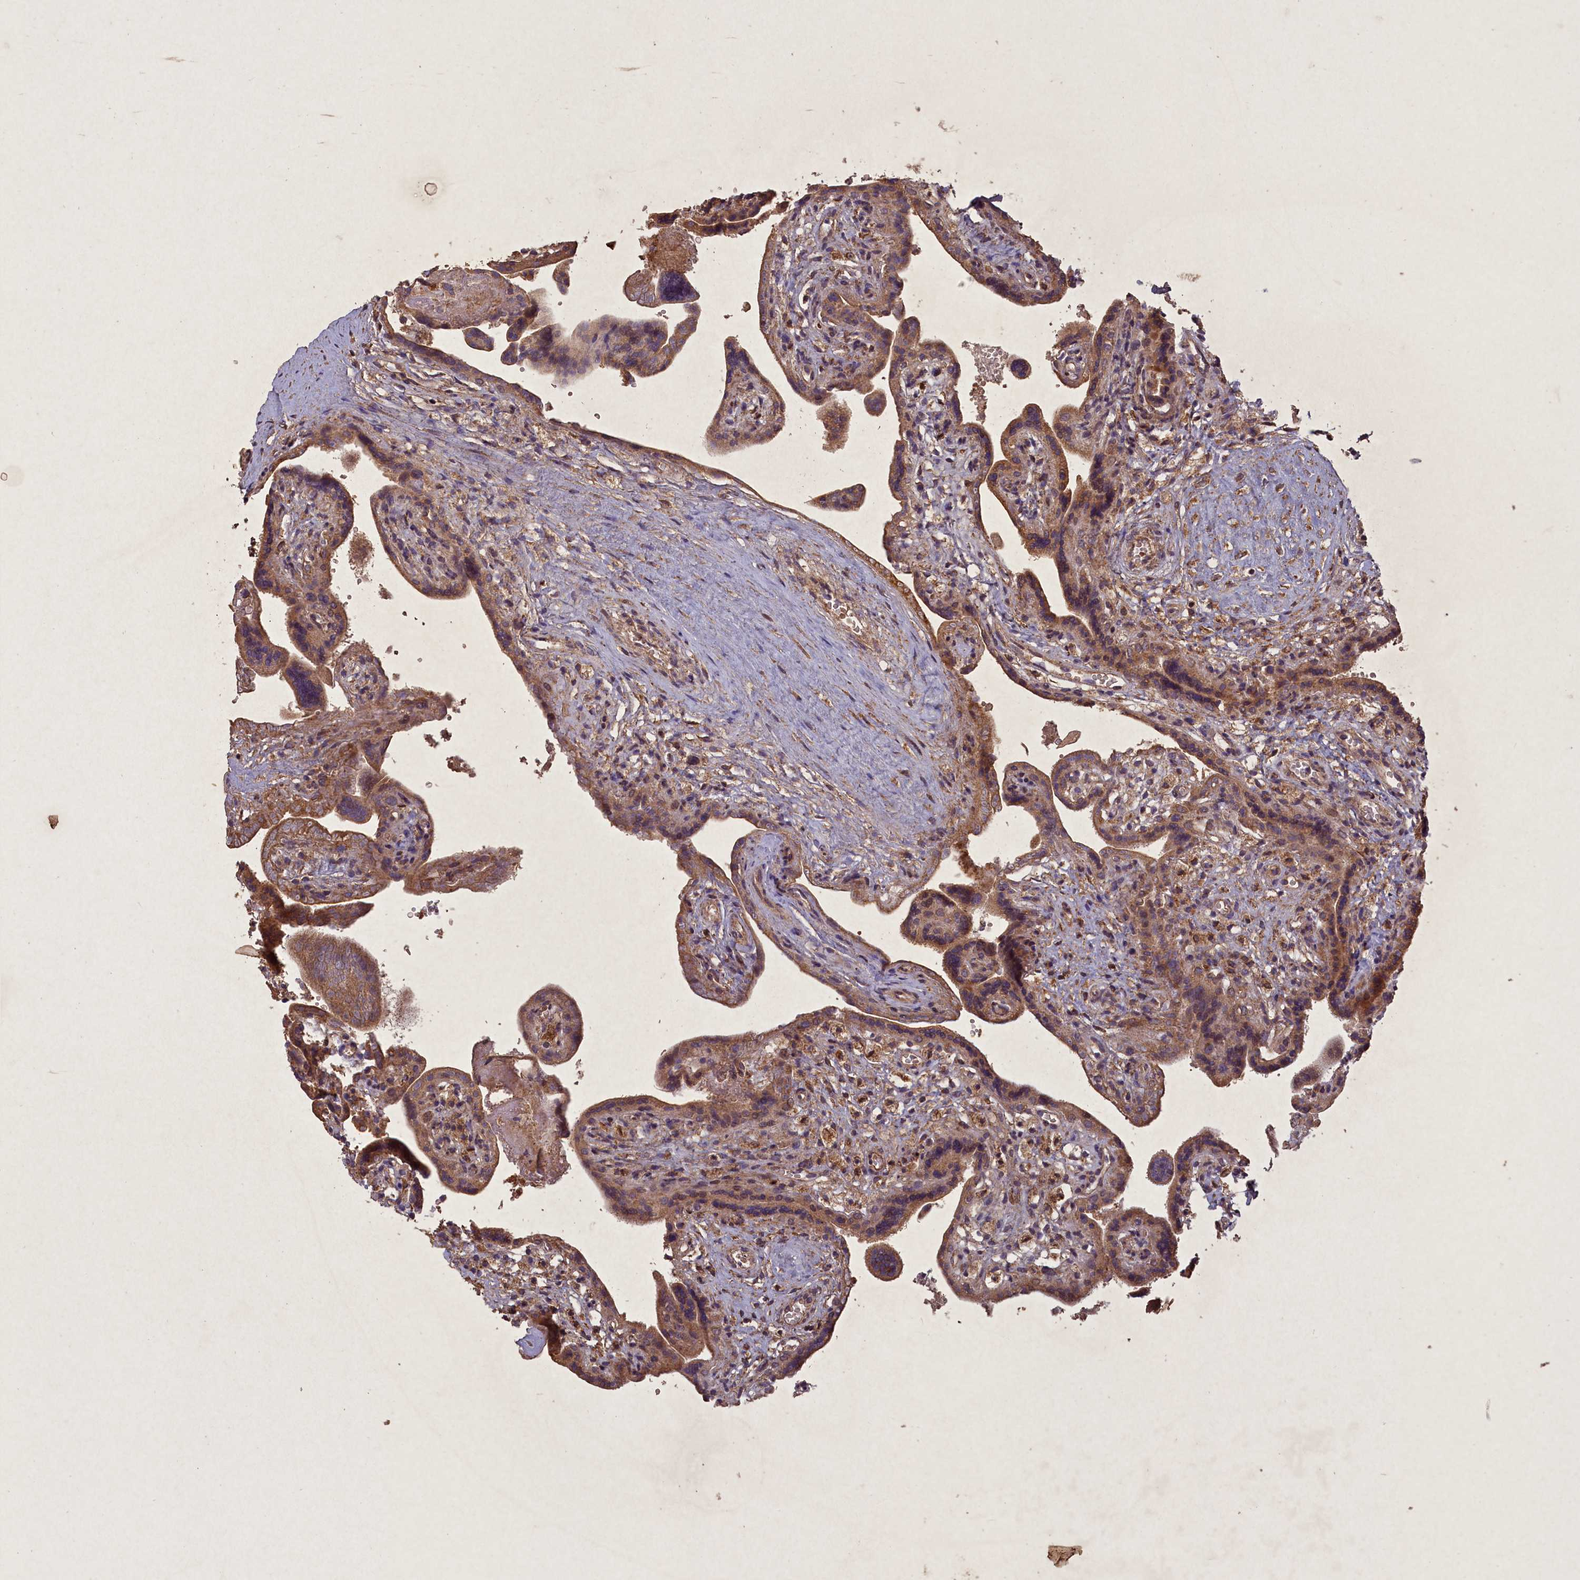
{"staining": {"intensity": "moderate", "quantity": ">75%", "location": "cytoplasmic/membranous"}, "tissue": "placenta", "cell_type": "Trophoblastic cells", "image_type": "normal", "snomed": [{"axis": "morphology", "description": "Normal tissue, NOS"}, {"axis": "topography", "description": "Placenta"}], "caption": "An immunohistochemistry (IHC) histopathology image of unremarkable tissue is shown. Protein staining in brown shows moderate cytoplasmic/membranous positivity in placenta within trophoblastic cells.", "gene": "CIAO2B", "patient": {"sex": "female", "age": 37}}